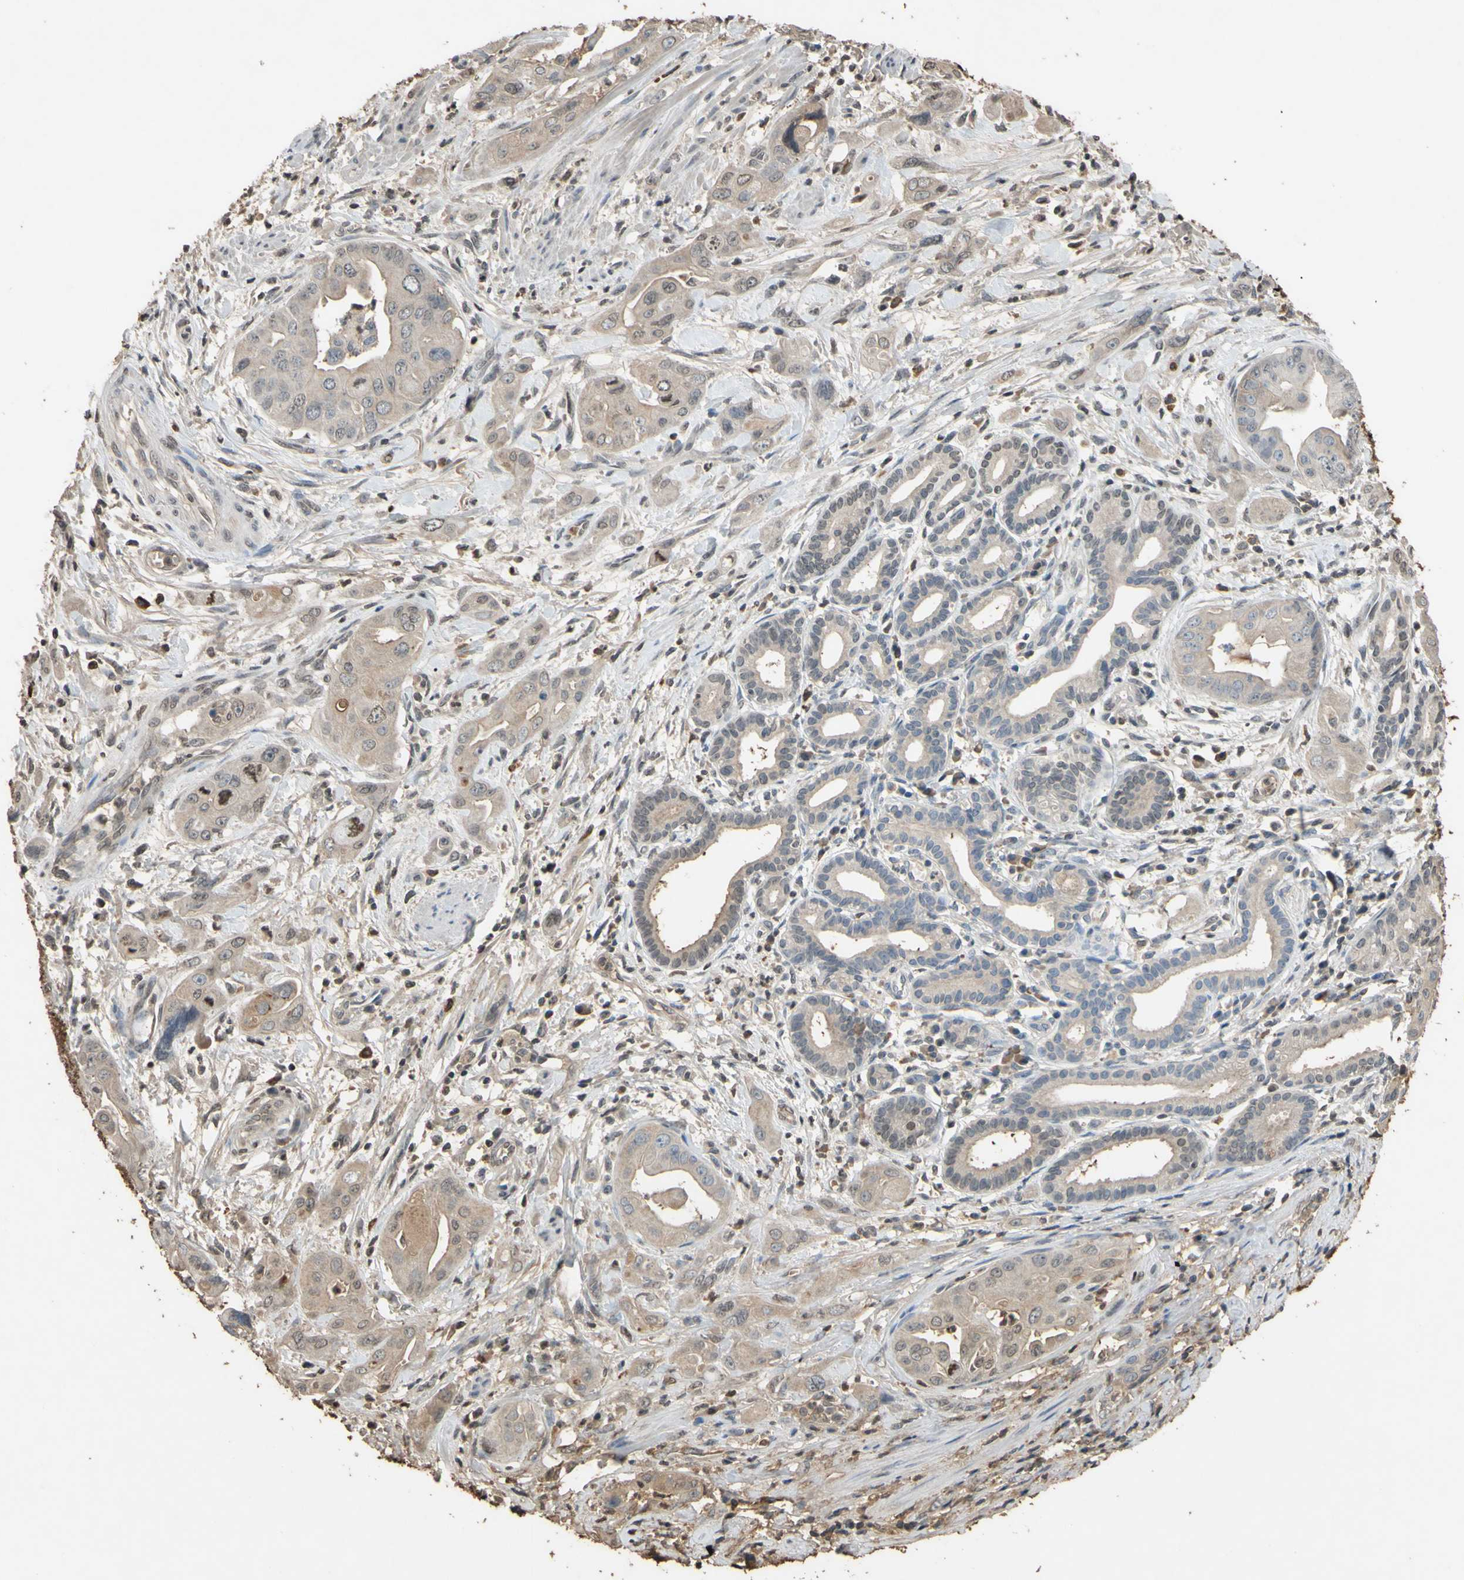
{"staining": {"intensity": "weak", "quantity": ">75%", "location": "cytoplasmic/membranous"}, "tissue": "pancreatic cancer", "cell_type": "Tumor cells", "image_type": "cancer", "snomed": [{"axis": "morphology", "description": "Adenocarcinoma, NOS"}, {"axis": "topography", "description": "Pancreas"}], "caption": "Adenocarcinoma (pancreatic) was stained to show a protein in brown. There is low levels of weak cytoplasmic/membranous staining in approximately >75% of tumor cells. Nuclei are stained in blue.", "gene": "PTGDS", "patient": {"sex": "female", "age": 75}}